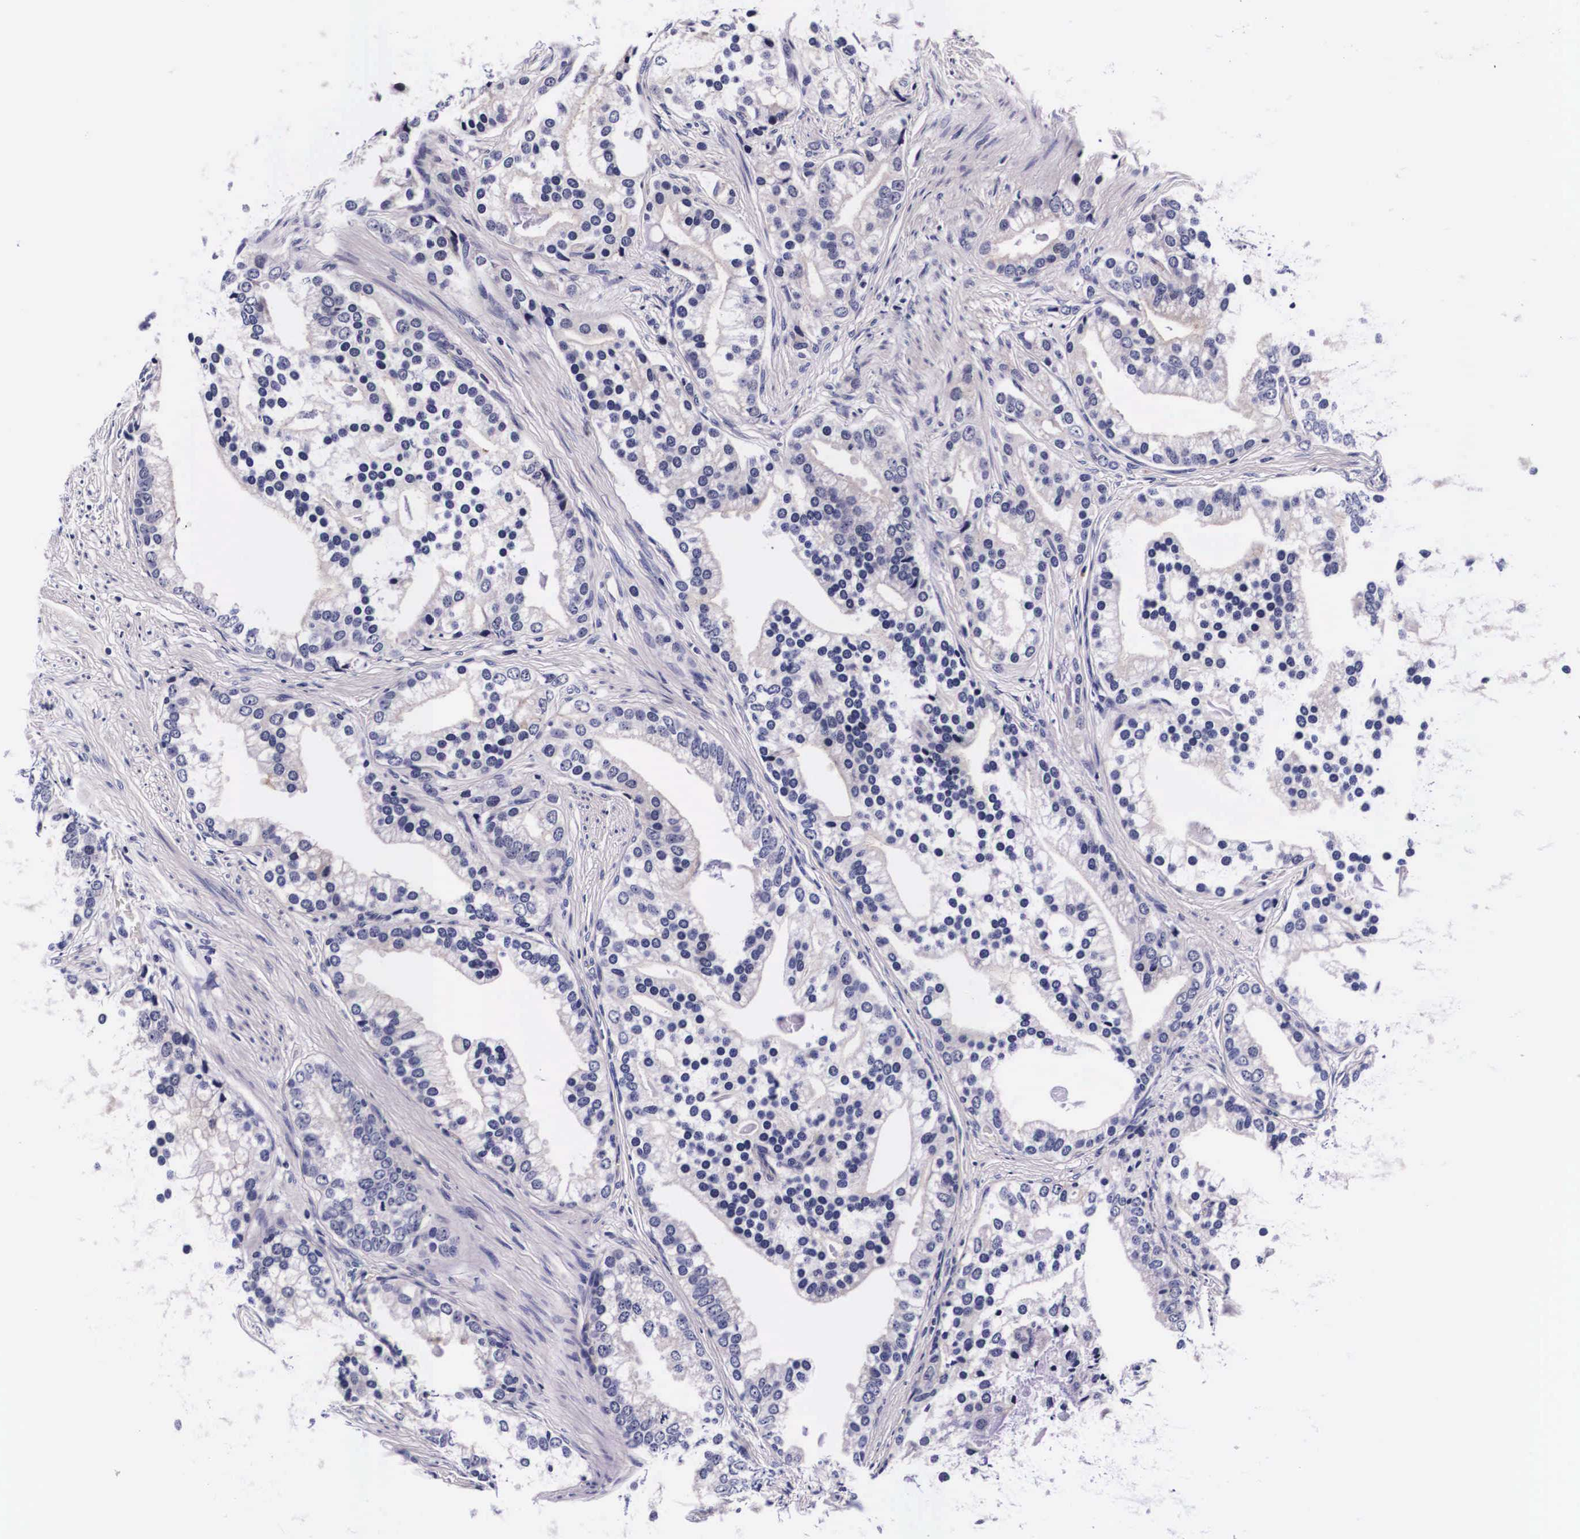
{"staining": {"intensity": "weak", "quantity": "<25%", "location": "cytoplasmic/membranous"}, "tissue": "prostate cancer", "cell_type": "Tumor cells", "image_type": "cancer", "snomed": [{"axis": "morphology", "description": "Adenocarcinoma, Medium grade"}, {"axis": "topography", "description": "Prostate"}], "caption": "There is no significant staining in tumor cells of prostate cancer.", "gene": "PHETA2", "patient": {"sex": "male", "age": 65}}